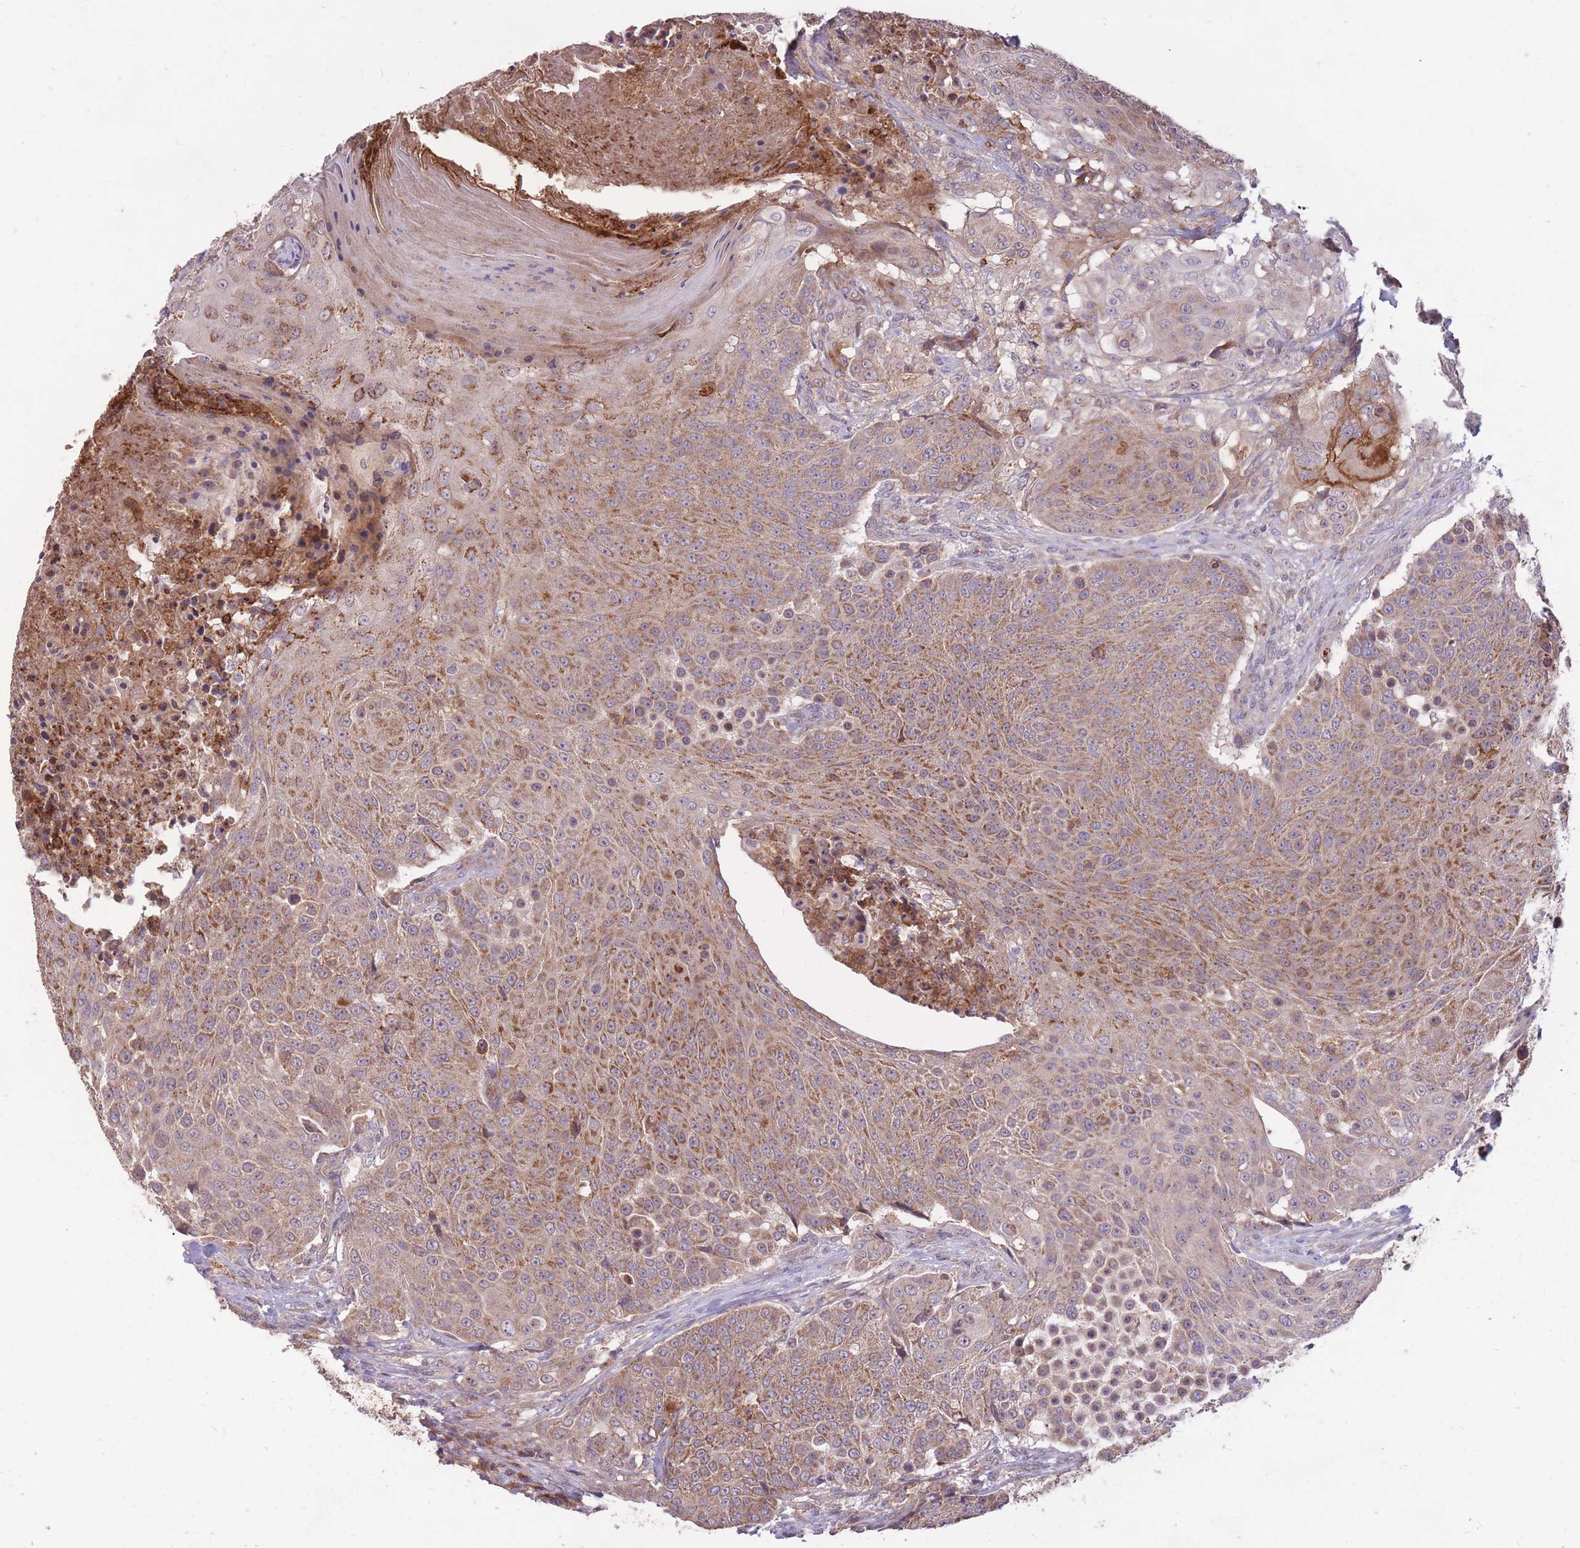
{"staining": {"intensity": "moderate", "quantity": ">75%", "location": "cytoplasmic/membranous"}, "tissue": "urothelial cancer", "cell_type": "Tumor cells", "image_type": "cancer", "snomed": [{"axis": "morphology", "description": "Urothelial carcinoma, High grade"}, {"axis": "topography", "description": "Urinary bladder"}], "caption": "Protein analysis of urothelial carcinoma (high-grade) tissue exhibits moderate cytoplasmic/membranous staining in about >75% of tumor cells. The staining is performed using DAB (3,3'-diaminobenzidine) brown chromogen to label protein expression. The nuclei are counter-stained blue using hematoxylin.", "gene": "IGF2BP2", "patient": {"sex": "female", "age": 63}}